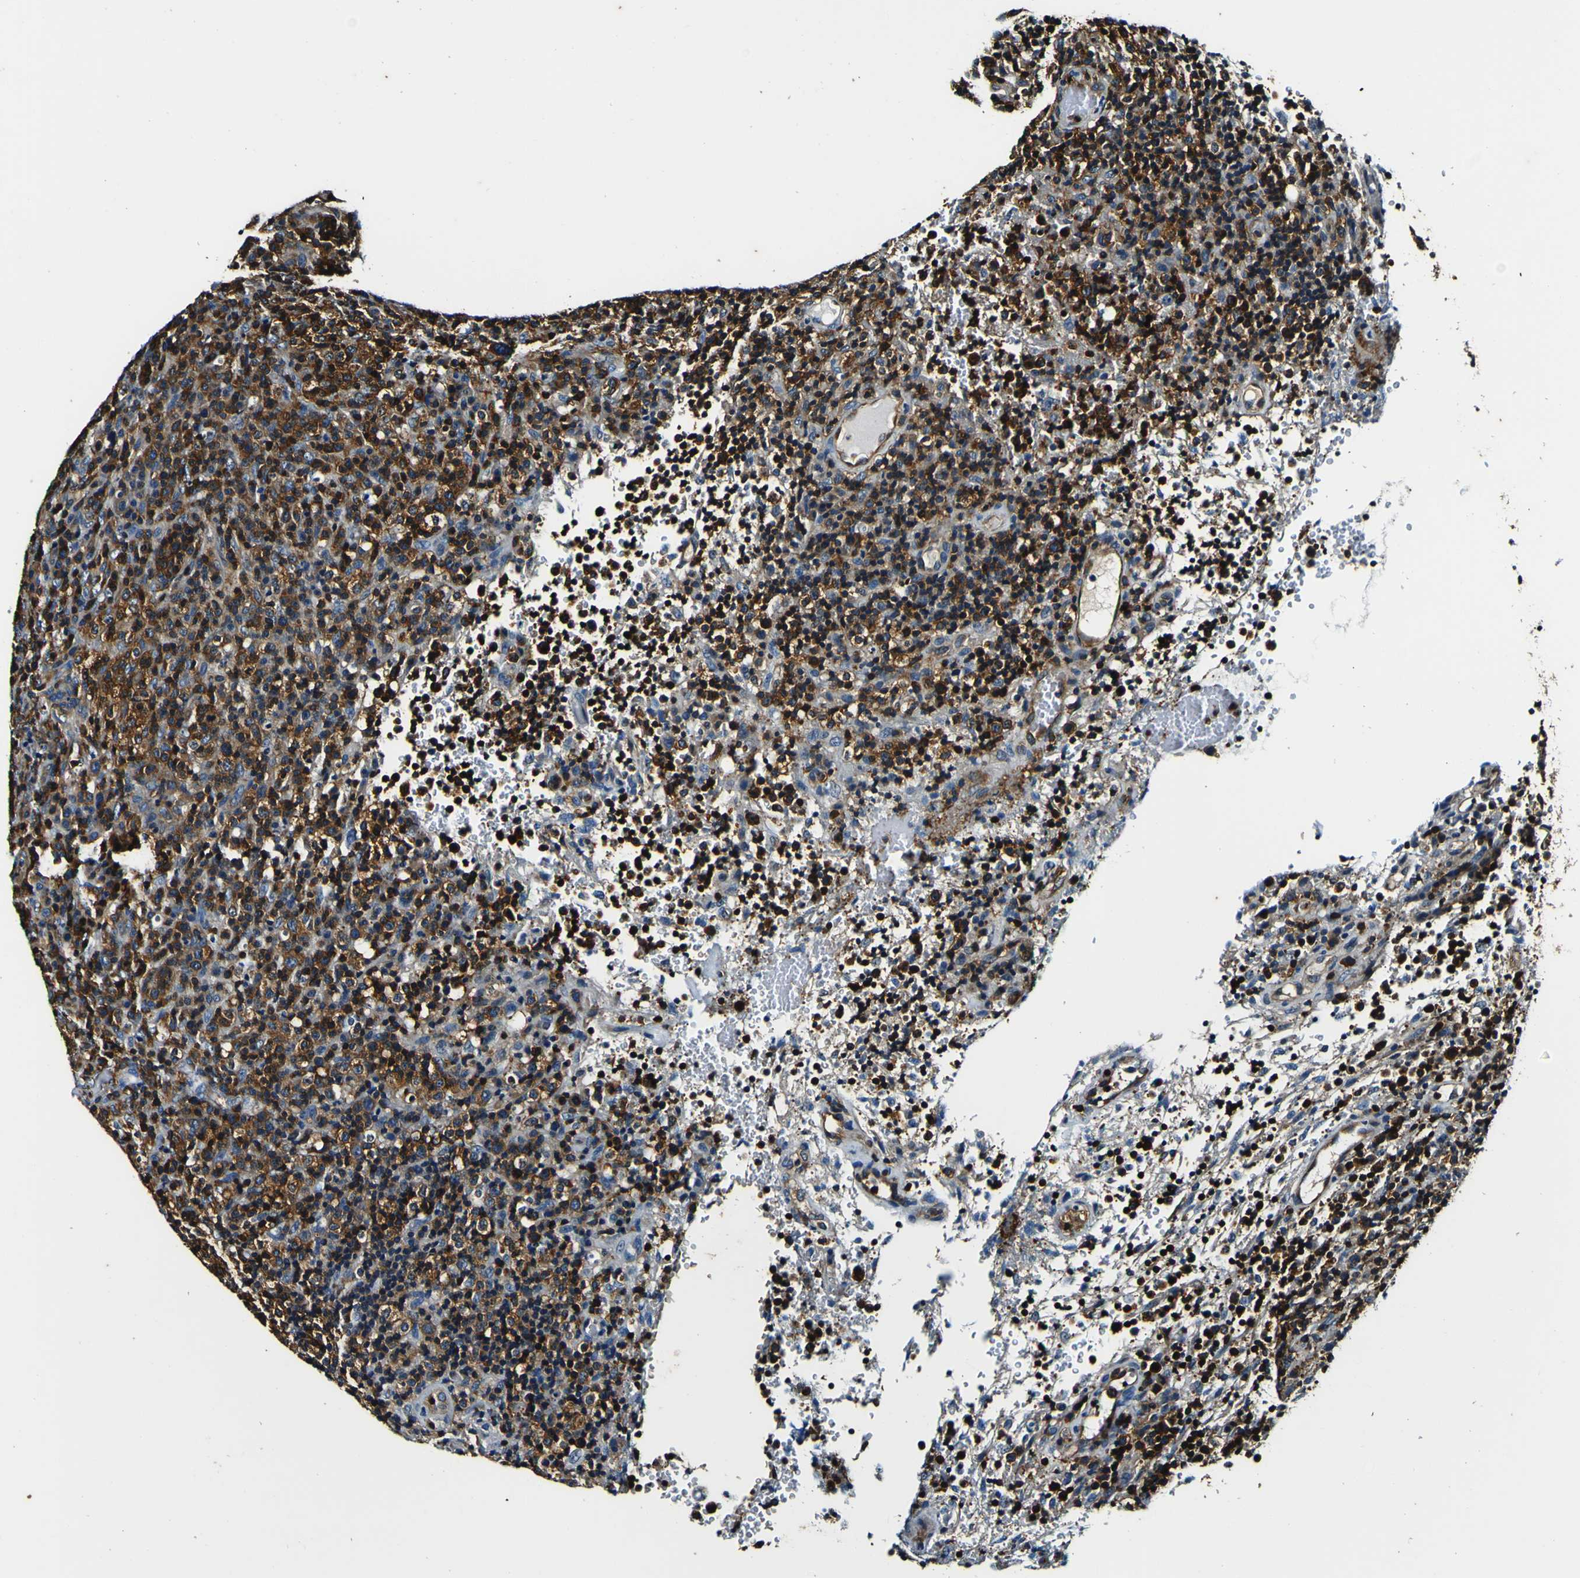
{"staining": {"intensity": "strong", "quantity": ">75%", "location": "cytoplasmic/membranous"}, "tissue": "lymphoma", "cell_type": "Tumor cells", "image_type": "cancer", "snomed": [{"axis": "morphology", "description": "Malignant lymphoma, non-Hodgkin's type, High grade"}, {"axis": "topography", "description": "Lymph node"}], "caption": "This micrograph reveals lymphoma stained with immunohistochemistry to label a protein in brown. The cytoplasmic/membranous of tumor cells show strong positivity for the protein. Nuclei are counter-stained blue.", "gene": "RHOT2", "patient": {"sex": "female", "age": 76}}